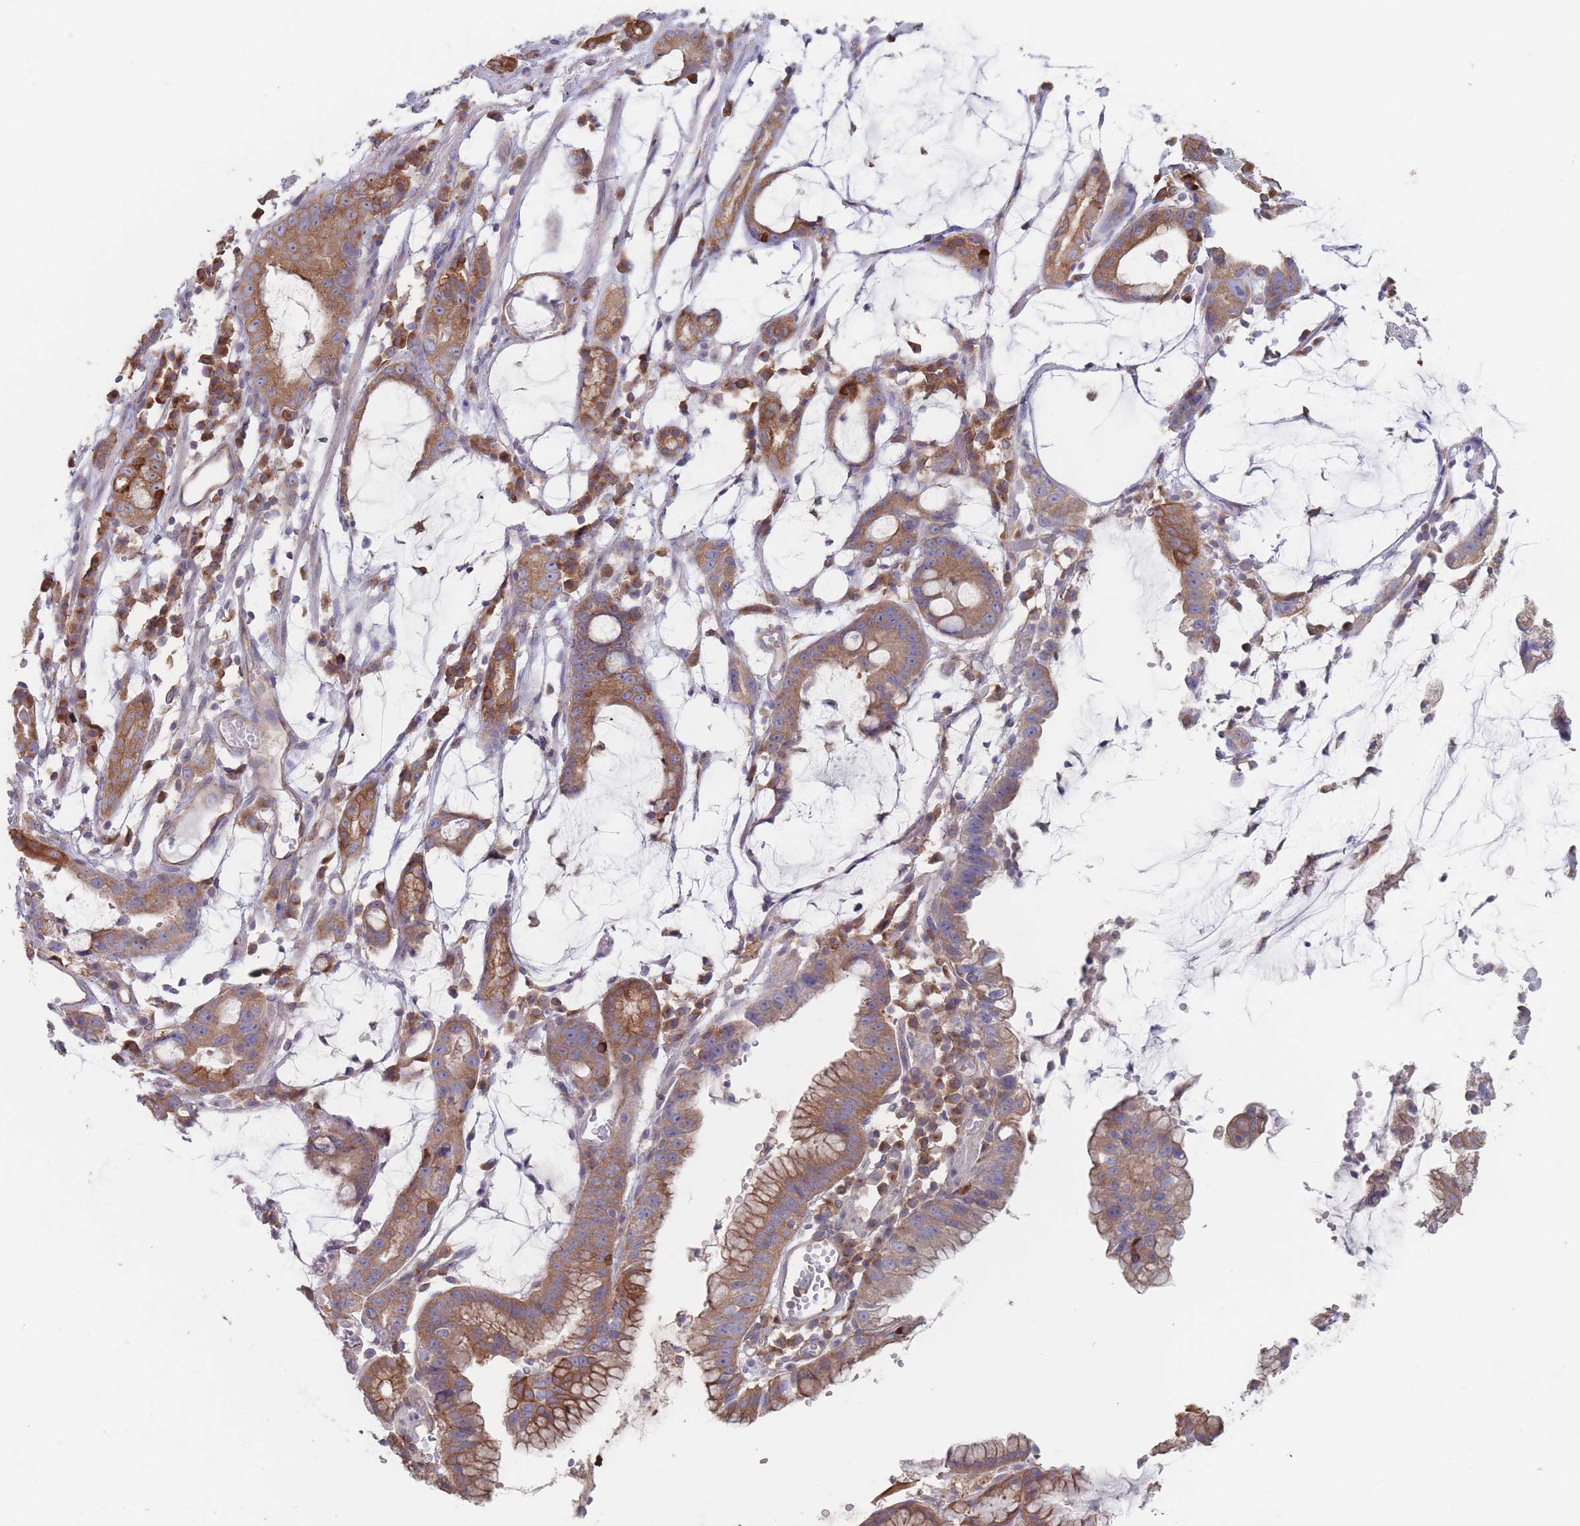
{"staining": {"intensity": "moderate", "quantity": ">75%", "location": "cytoplasmic/membranous"}, "tissue": "stomach cancer", "cell_type": "Tumor cells", "image_type": "cancer", "snomed": [{"axis": "morphology", "description": "Adenocarcinoma, NOS"}, {"axis": "topography", "description": "Stomach"}], "caption": "Stomach cancer stained for a protein (brown) displays moderate cytoplasmic/membranous positive positivity in about >75% of tumor cells.", "gene": "EFCC1", "patient": {"sex": "male", "age": 55}}